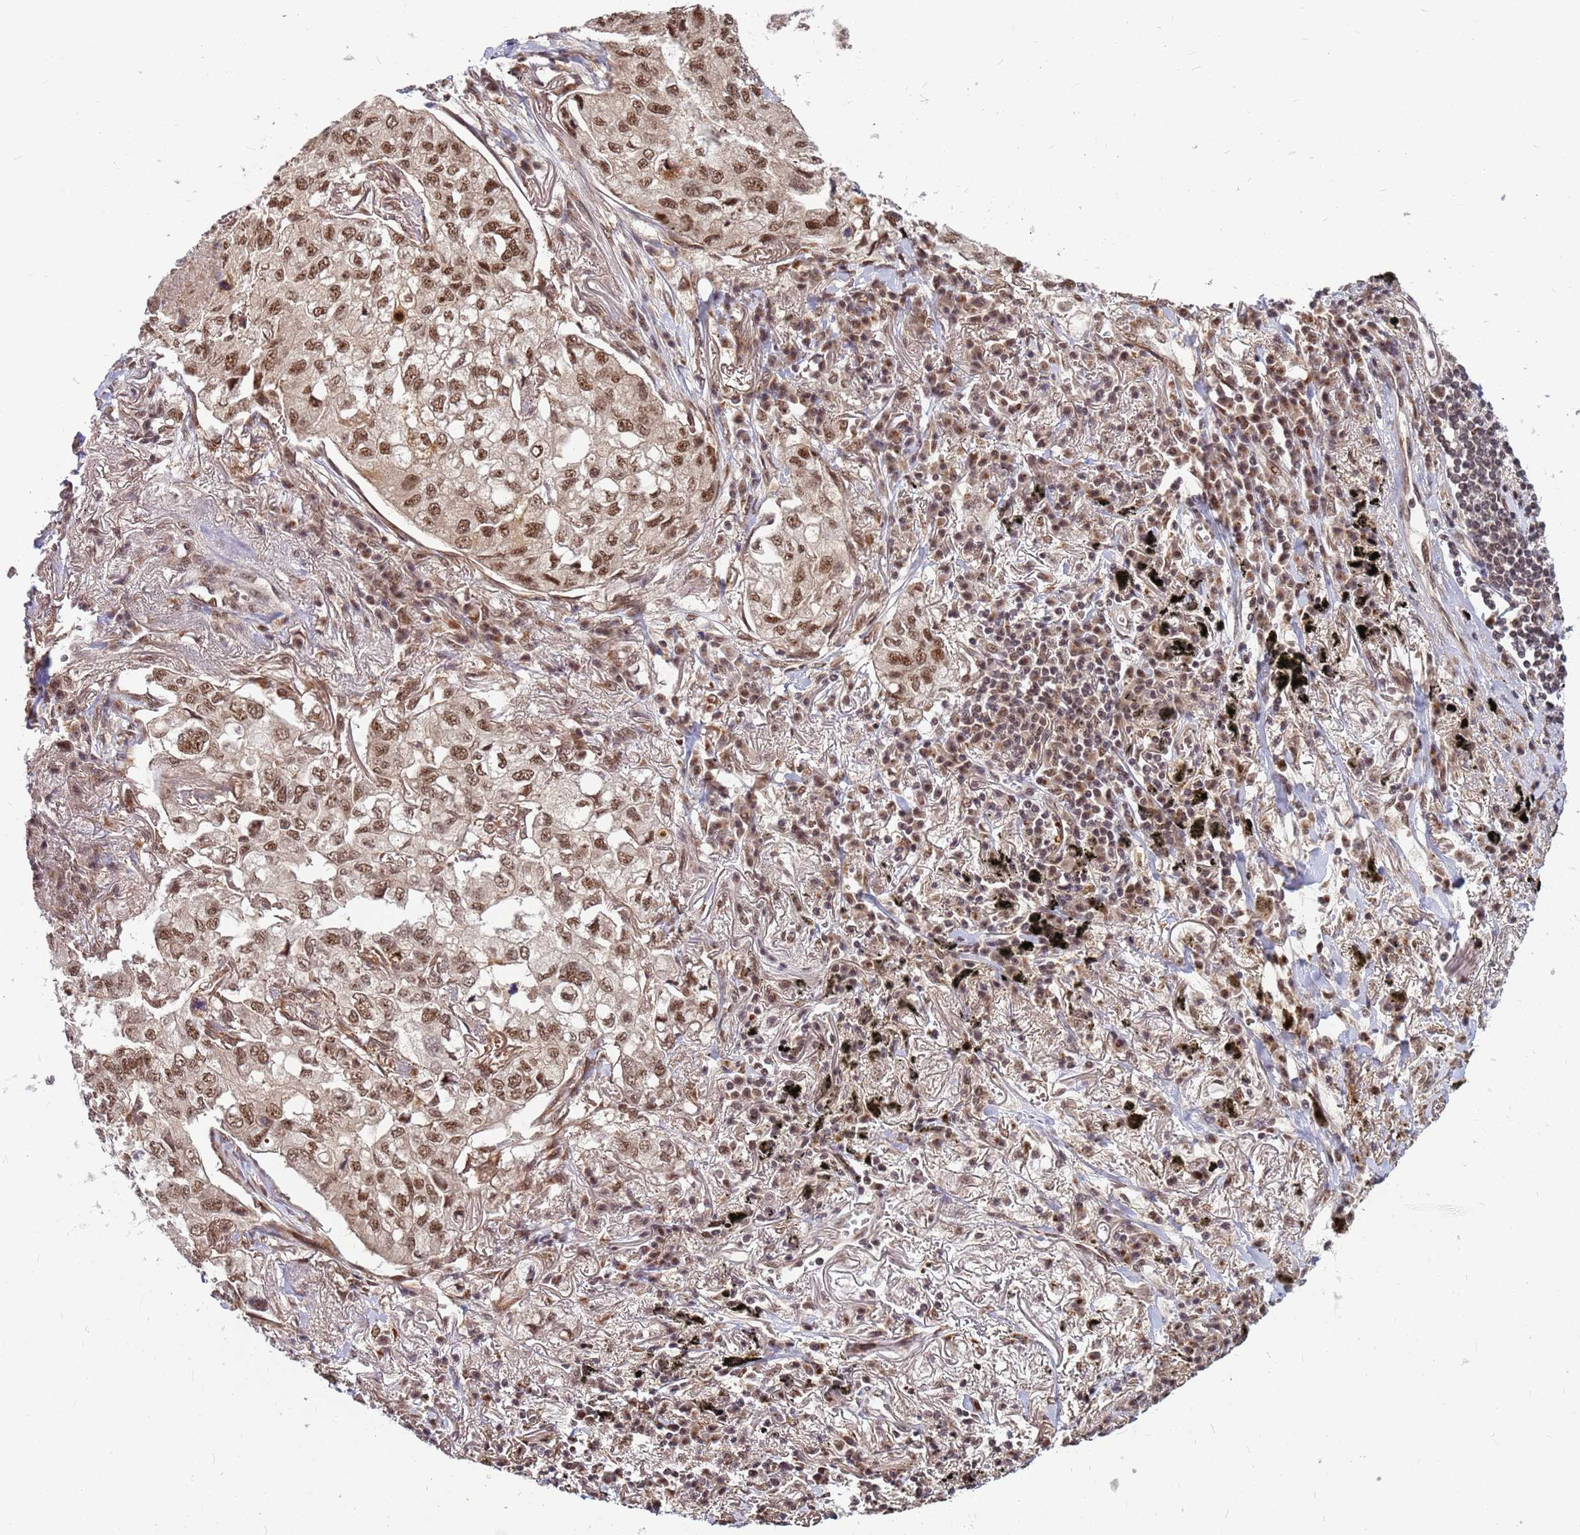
{"staining": {"intensity": "moderate", "quantity": ">75%", "location": "nuclear"}, "tissue": "lung cancer", "cell_type": "Tumor cells", "image_type": "cancer", "snomed": [{"axis": "morphology", "description": "Adenocarcinoma, NOS"}, {"axis": "topography", "description": "Lung"}], "caption": "Lung cancer stained with DAB immunohistochemistry demonstrates medium levels of moderate nuclear positivity in about >75% of tumor cells.", "gene": "NCBP2", "patient": {"sex": "male", "age": 65}}